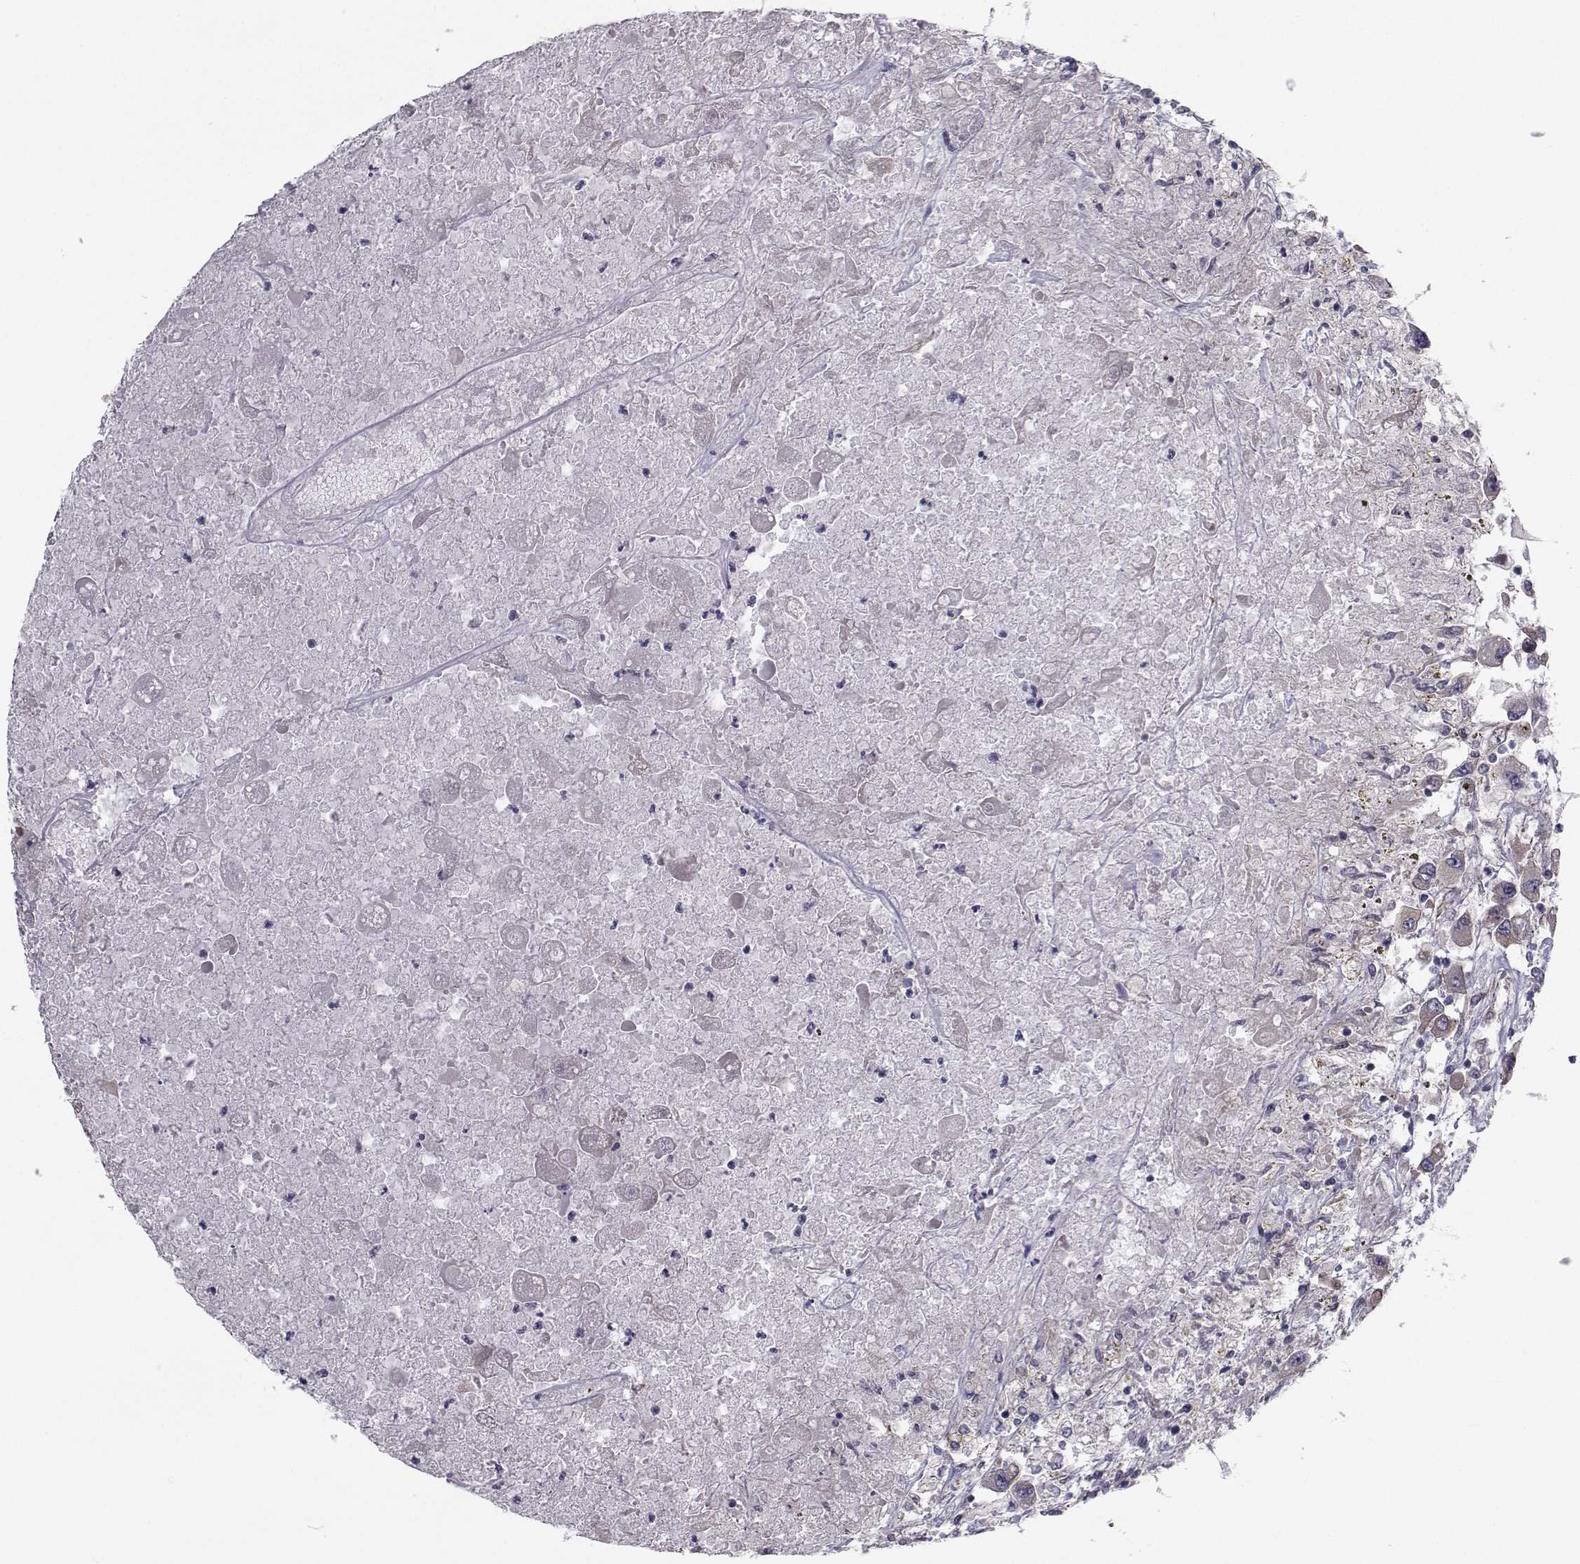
{"staining": {"intensity": "moderate", "quantity": "<25%", "location": "cytoplasmic/membranous"}, "tissue": "renal cancer", "cell_type": "Tumor cells", "image_type": "cancer", "snomed": [{"axis": "morphology", "description": "Adenocarcinoma, NOS"}, {"axis": "topography", "description": "Kidney"}], "caption": "Renal adenocarcinoma stained for a protein demonstrates moderate cytoplasmic/membranous positivity in tumor cells. (brown staining indicates protein expression, while blue staining denotes nuclei).", "gene": "TRIP10", "patient": {"sex": "female", "age": 67}}